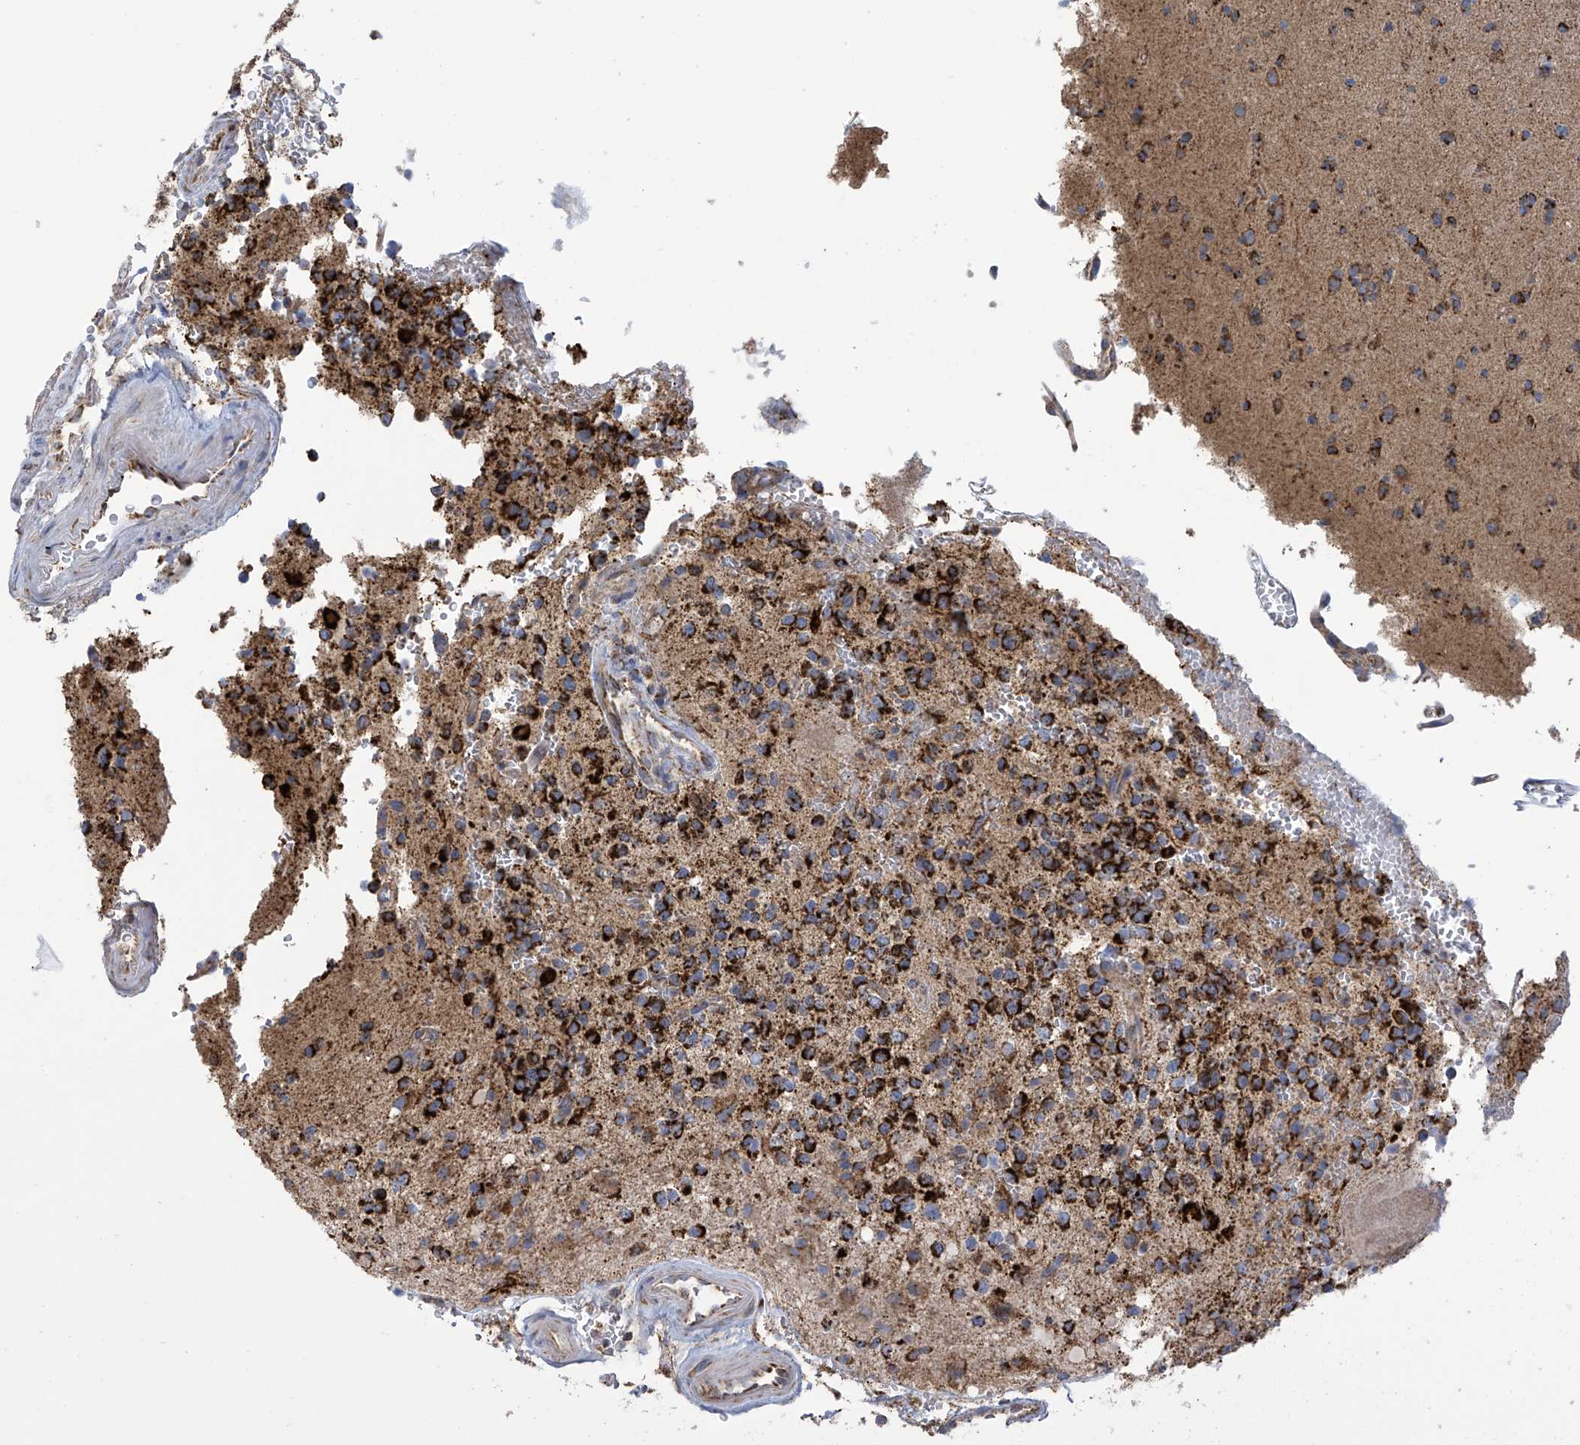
{"staining": {"intensity": "strong", "quantity": ">75%", "location": "cytoplasmic/membranous"}, "tissue": "glioma", "cell_type": "Tumor cells", "image_type": "cancer", "snomed": [{"axis": "morphology", "description": "Glioma, malignant, High grade"}, {"axis": "topography", "description": "Brain"}], "caption": "Protein staining exhibits strong cytoplasmic/membranous positivity in about >75% of tumor cells in glioma.", "gene": "PNPT1", "patient": {"sex": "female", "age": 62}}